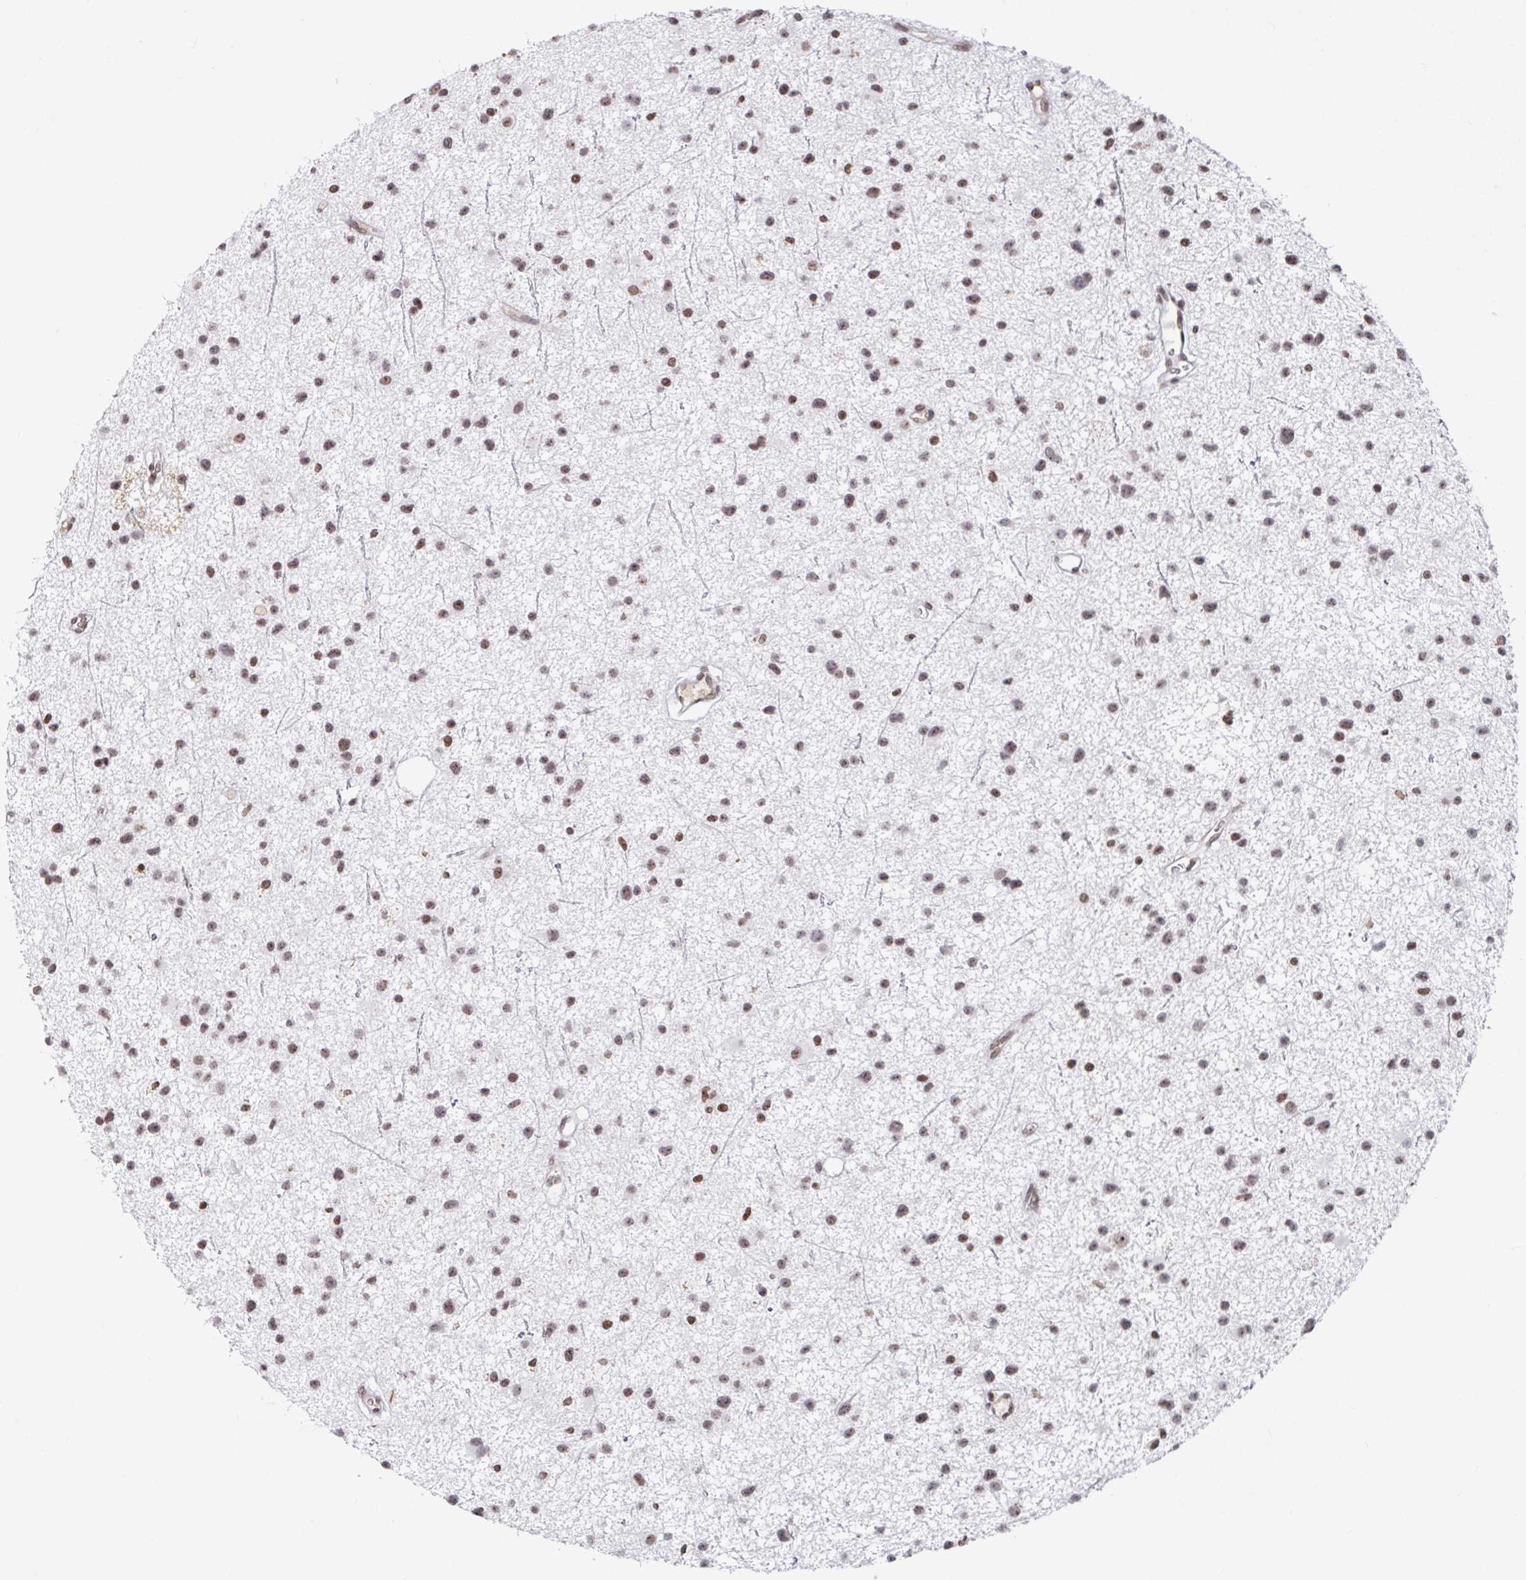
{"staining": {"intensity": "moderate", "quantity": ">75%", "location": "nuclear"}, "tissue": "glioma", "cell_type": "Tumor cells", "image_type": "cancer", "snomed": [{"axis": "morphology", "description": "Glioma, malignant, Low grade"}, {"axis": "topography", "description": "Brain"}], "caption": "An immunohistochemistry micrograph of neoplastic tissue is shown. Protein staining in brown highlights moderate nuclear positivity in glioma within tumor cells.", "gene": "C19orf53", "patient": {"sex": "male", "age": 43}}